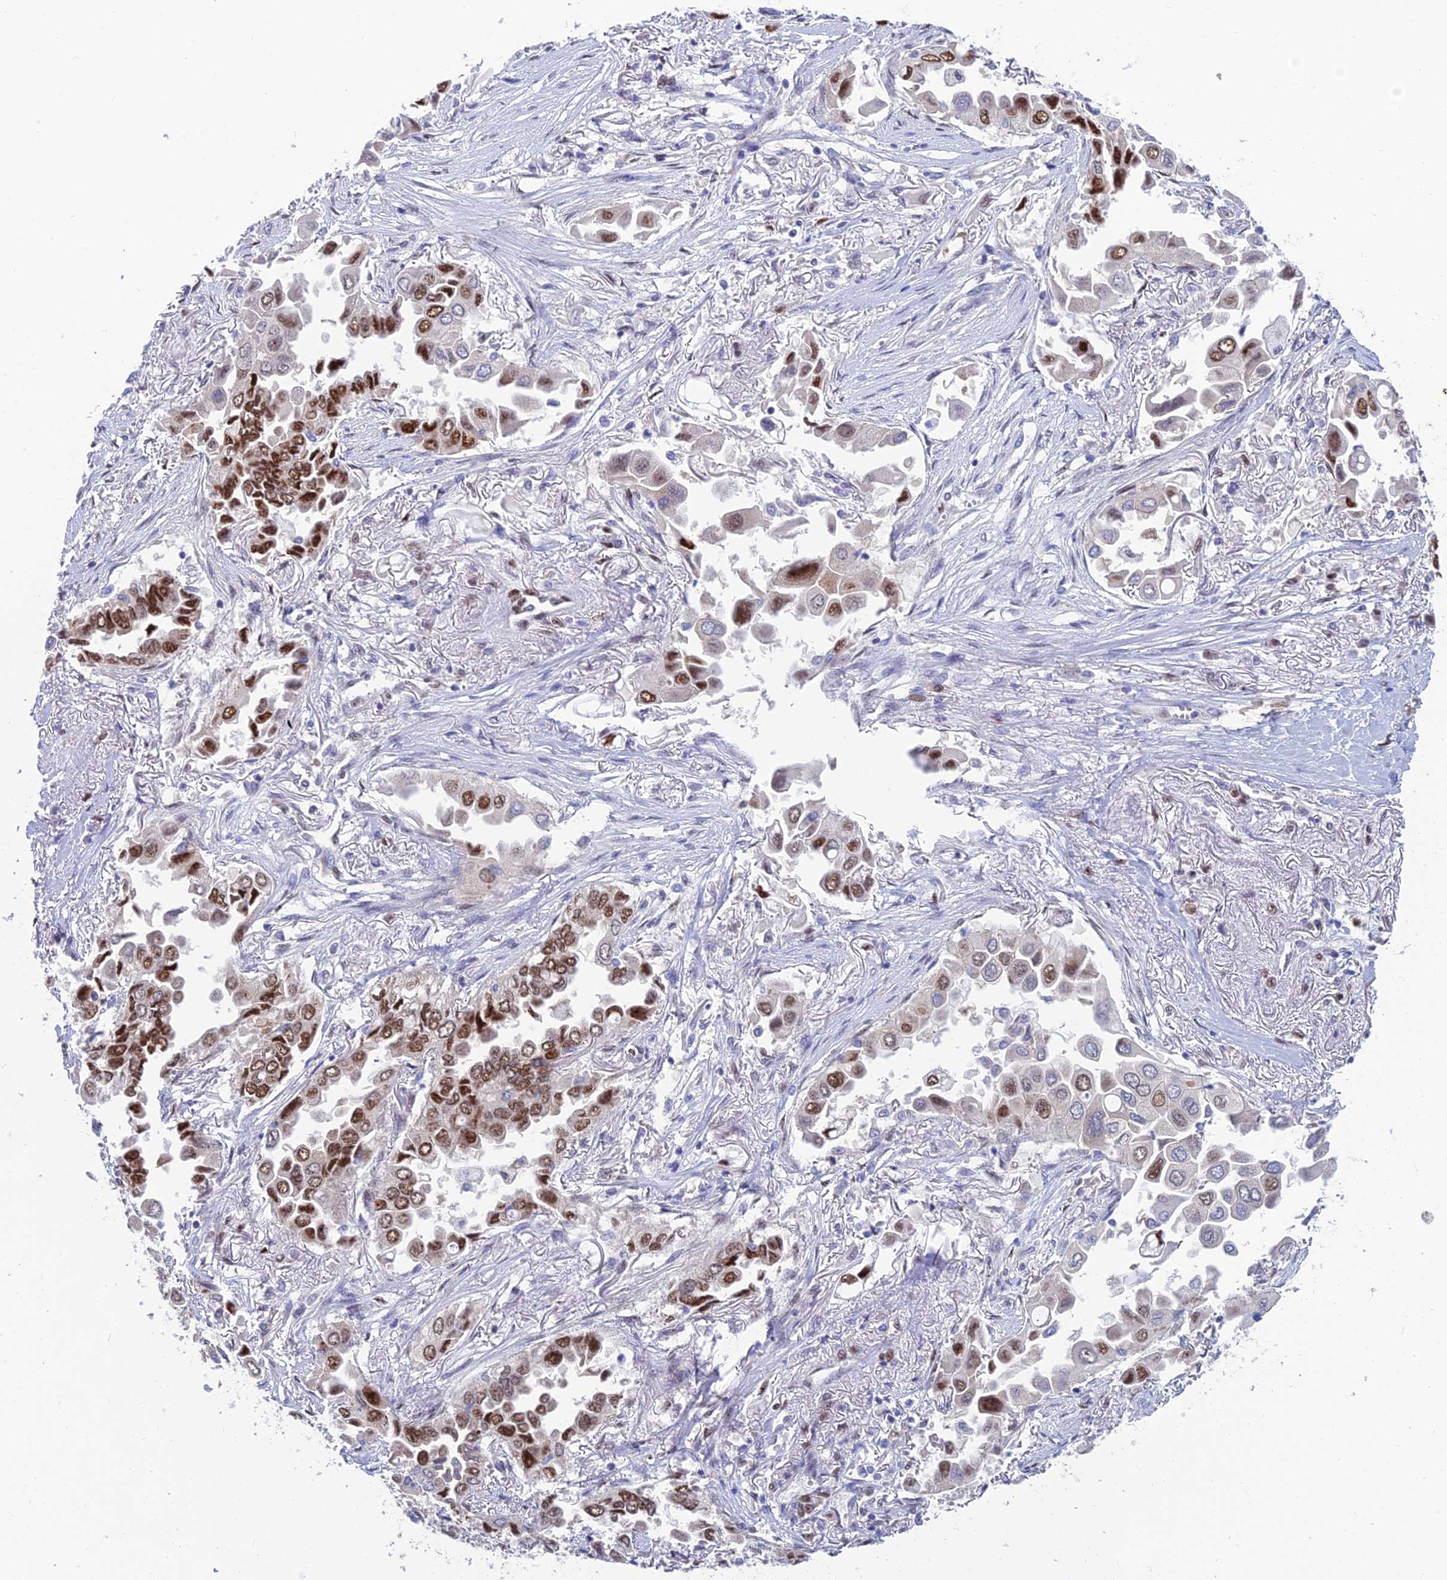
{"staining": {"intensity": "strong", "quantity": "25%-75%", "location": "nuclear"}, "tissue": "lung cancer", "cell_type": "Tumor cells", "image_type": "cancer", "snomed": [{"axis": "morphology", "description": "Adenocarcinoma, NOS"}, {"axis": "topography", "description": "Lung"}], "caption": "Immunohistochemistry staining of lung adenocarcinoma, which exhibits high levels of strong nuclear staining in about 25%-75% of tumor cells indicating strong nuclear protein staining. The staining was performed using DAB (brown) for protein detection and nuclei were counterstained in hematoxylin (blue).", "gene": "DNPEP", "patient": {"sex": "female", "age": 76}}